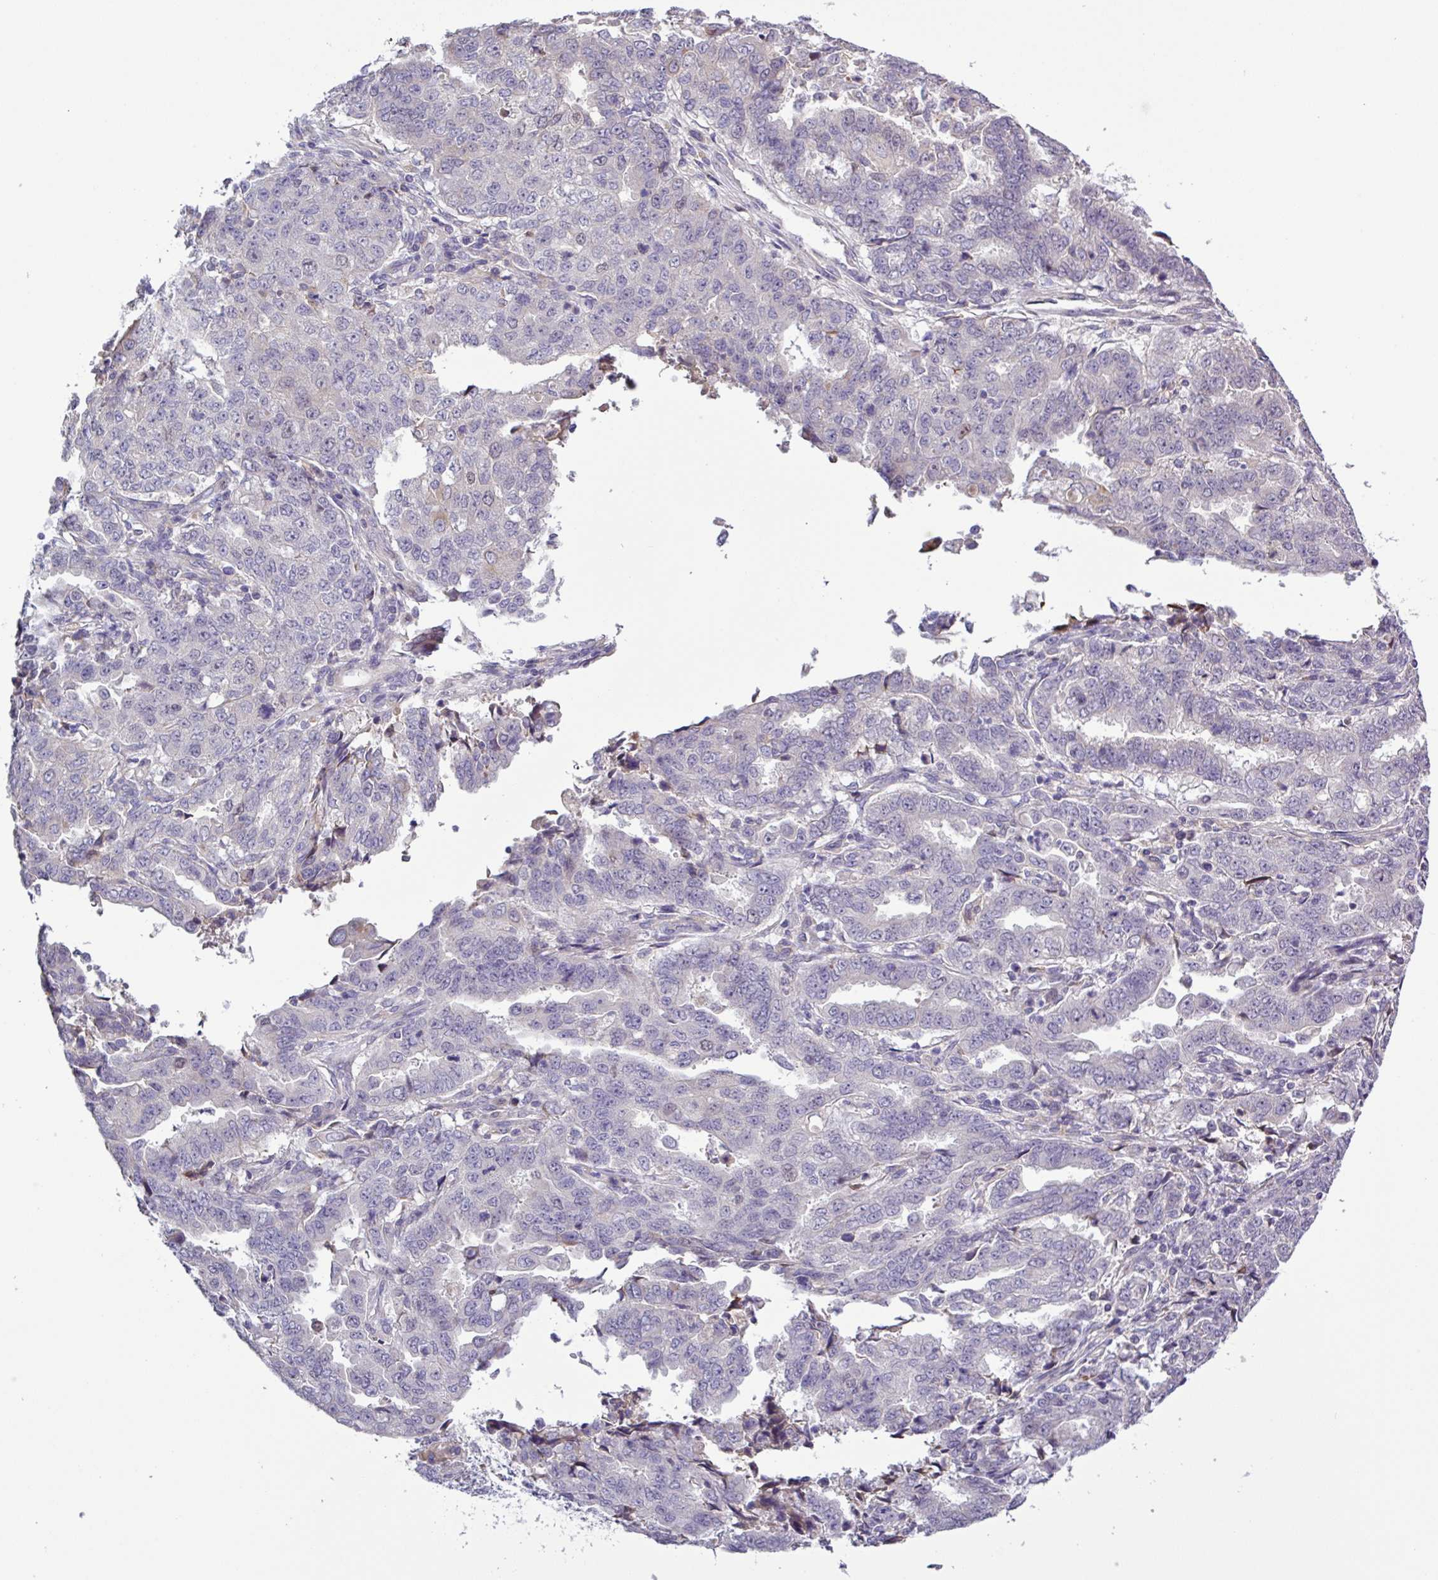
{"staining": {"intensity": "negative", "quantity": "none", "location": "none"}, "tissue": "endometrial cancer", "cell_type": "Tumor cells", "image_type": "cancer", "snomed": [{"axis": "morphology", "description": "Adenocarcinoma, NOS"}, {"axis": "topography", "description": "Endometrium"}], "caption": "Immunohistochemical staining of human endometrial adenocarcinoma displays no significant positivity in tumor cells. (DAB immunohistochemistry (IHC) with hematoxylin counter stain).", "gene": "SFTPB", "patient": {"sex": "female", "age": 50}}